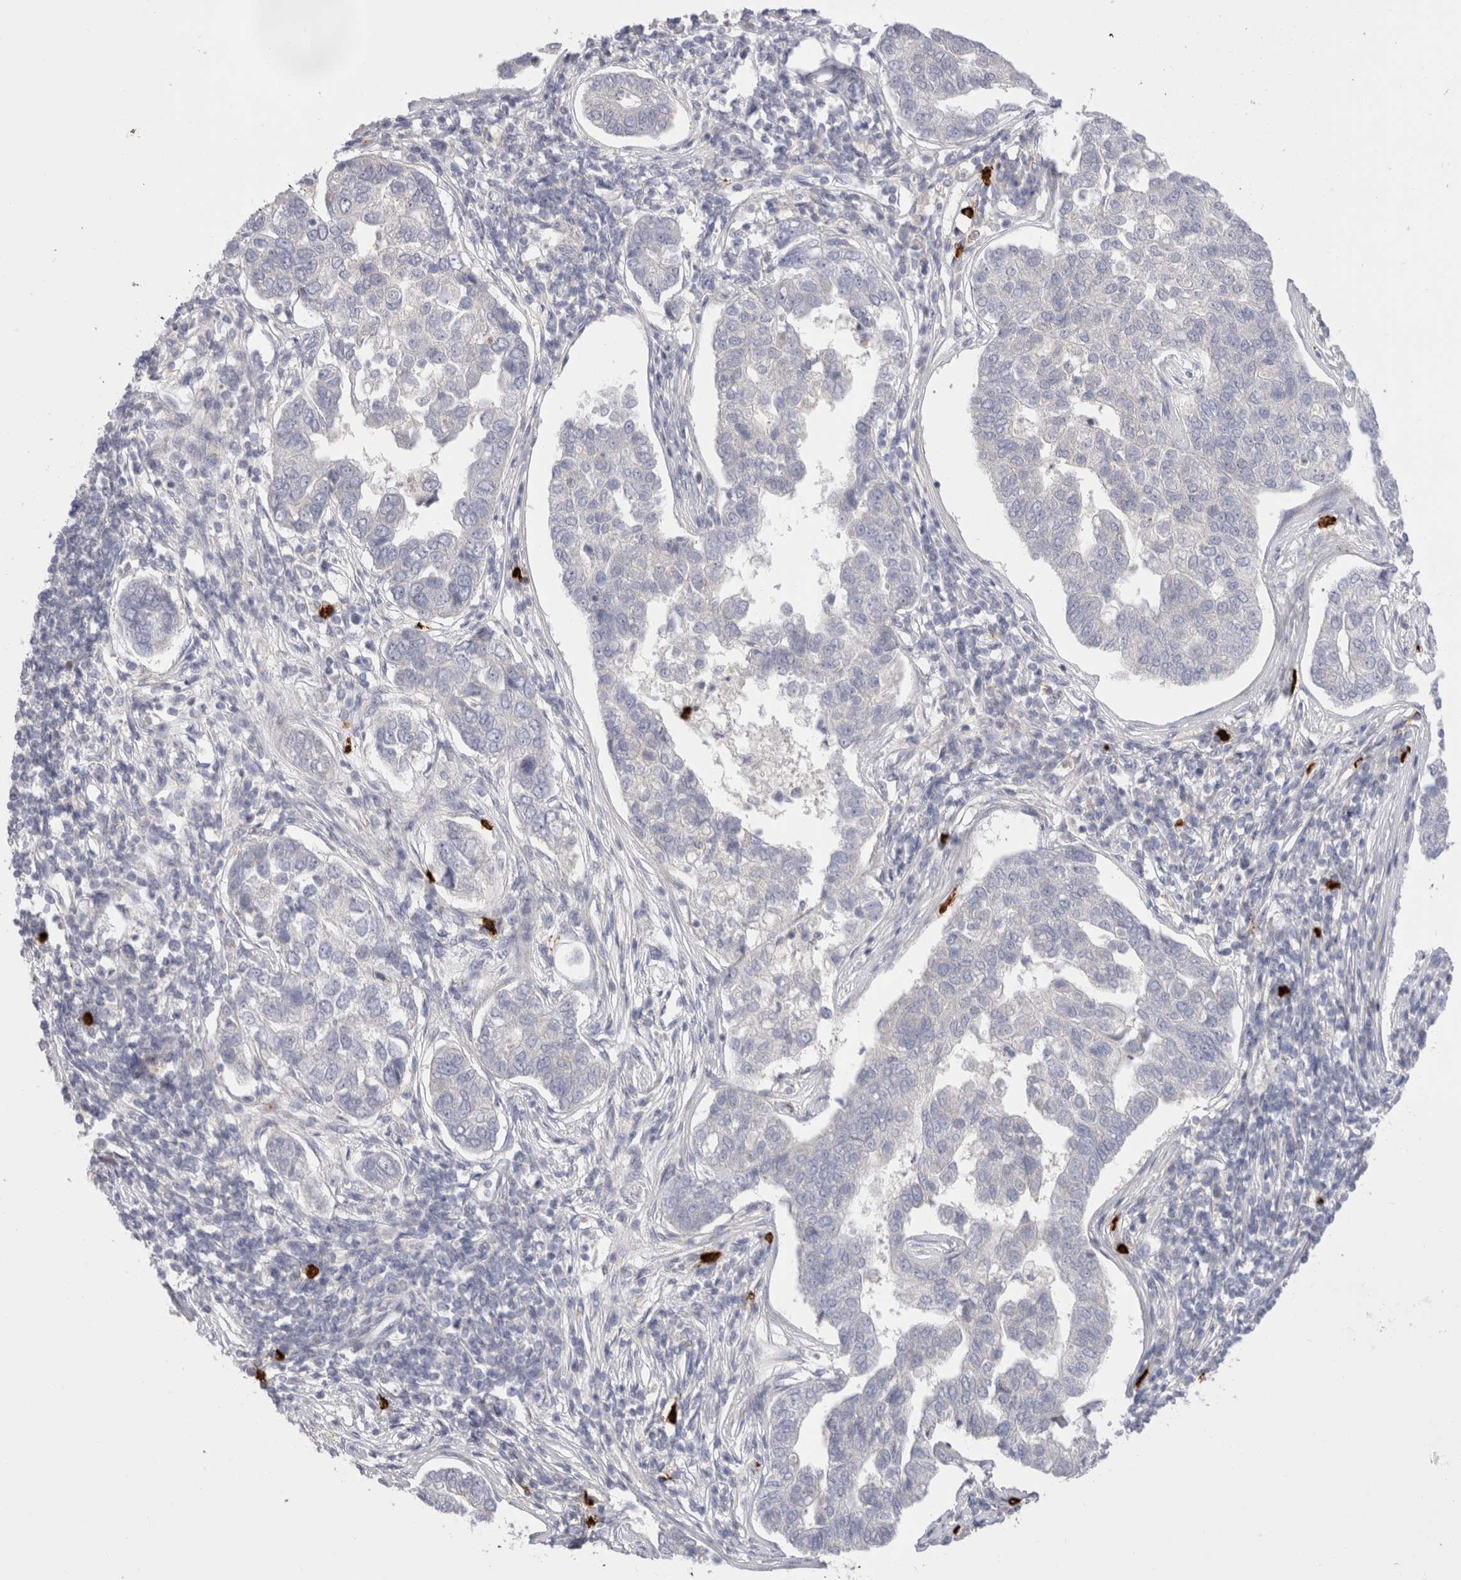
{"staining": {"intensity": "negative", "quantity": "none", "location": "none"}, "tissue": "pancreatic cancer", "cell_type": "Tumor cells", "image_type": "cancer", "snomed": [{"axis": "morphology", "description": "Adenocarcinoma, NOS"}, {"axis": "topography", "description": "Pancreas"}], "caption": "DAB immunohistochemical staining of pancreatic adenocarcinoma demonstrates no significant expression in tumor cells. Brightfield microscopy of IHC stained with DAB (brown) and hematoxylin (blue), captured at high magnification.", "gene": "SPINK2", "patient": {"sex": "female", "age": 61}}